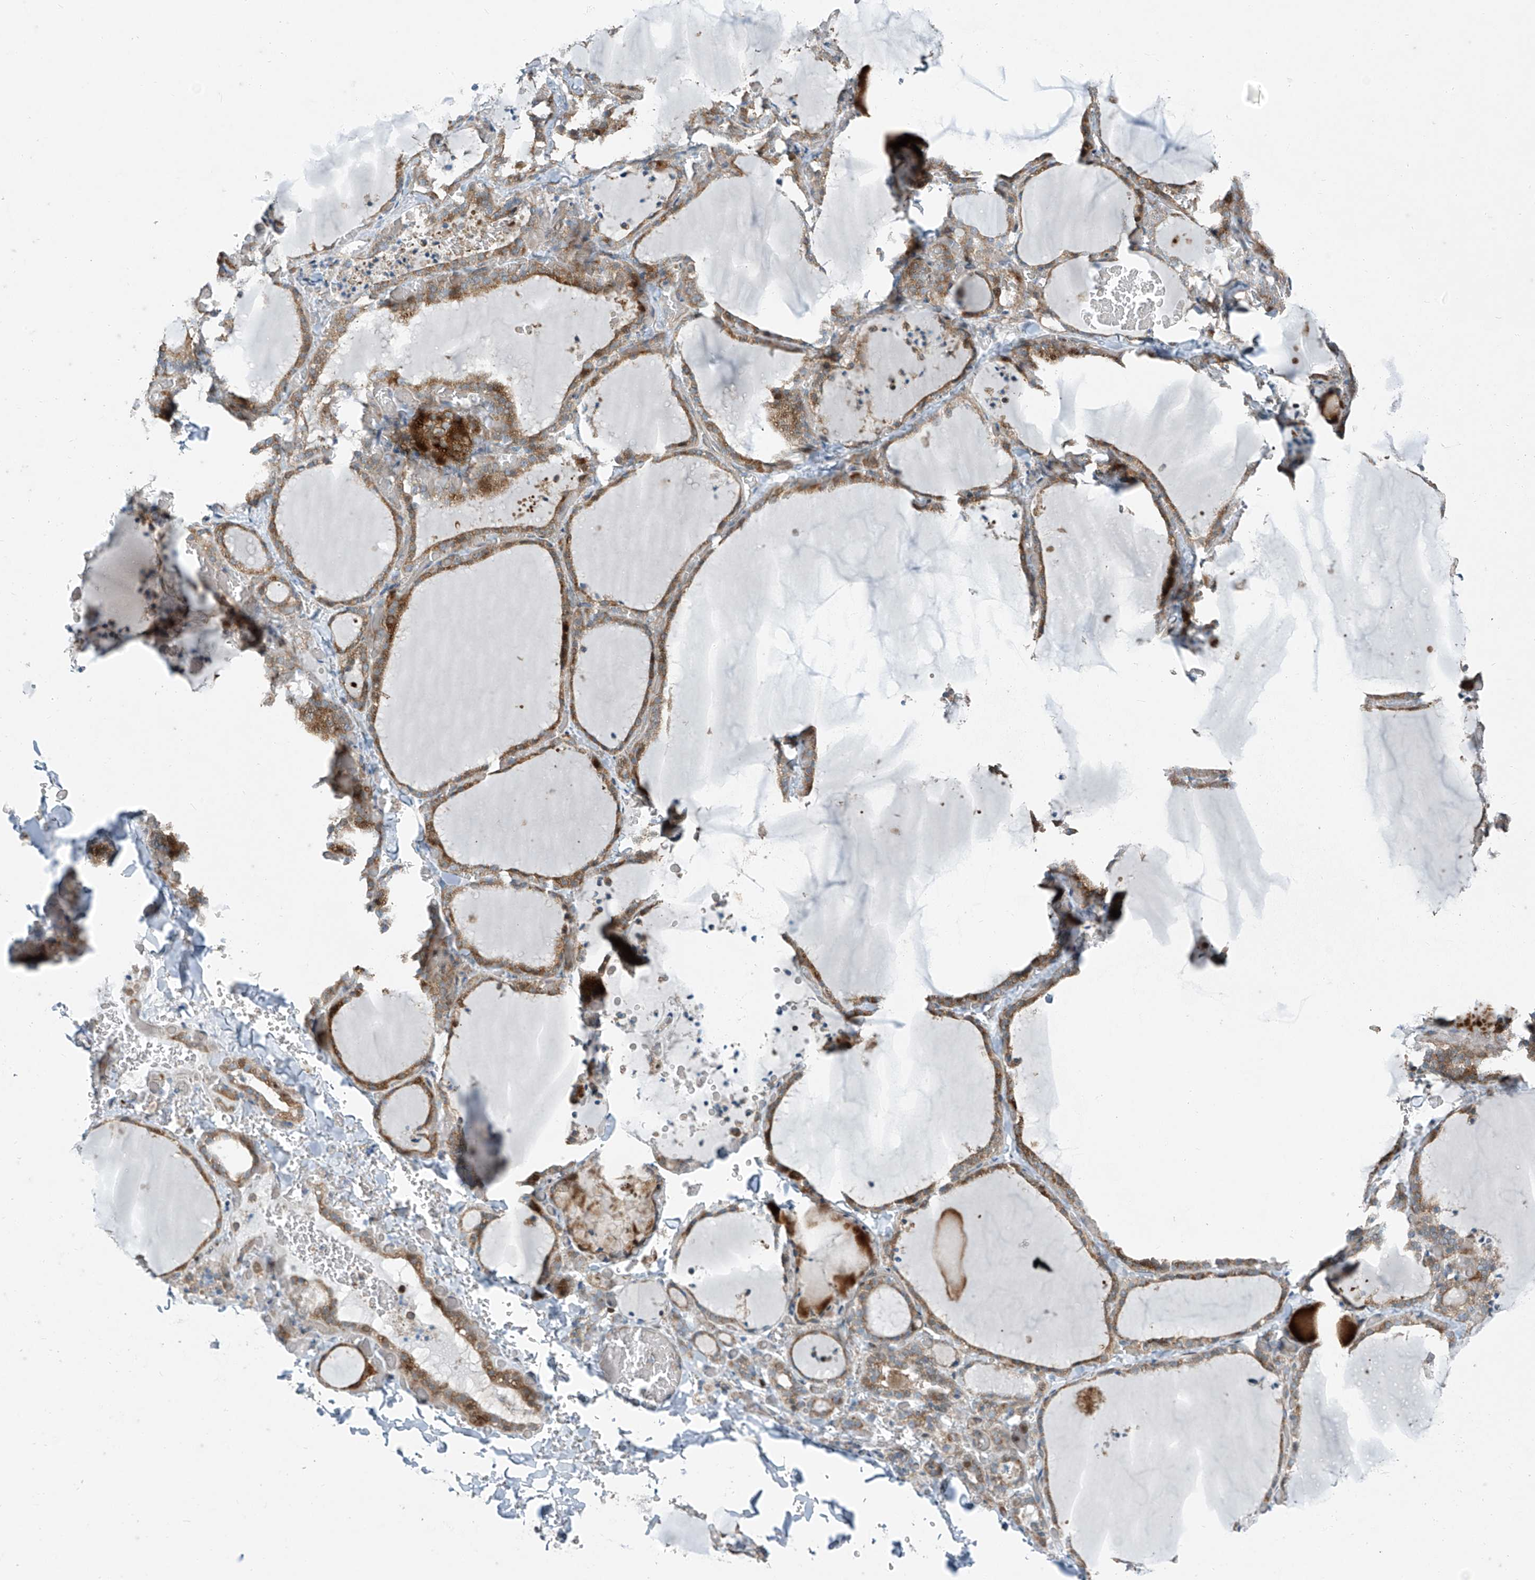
{"staining": {"intensity": "moderate", "quantity": "25%-75%", "location": "cytoplasmic/membranous"}, "tissue": "thyroid gland", "cell_type": "Glandular cells", "image_type": "normal", "snomed": [{"axis": "morphology", "description": "Normal tissue, NOS"}, {"axis": "topography", "description": "Thyroid gland"}], "caption": "Protein expression analysis of benign human thyroid gland reveals moderate cytoplasmic/membranous staining in approximately 25%-75% of glandular cells. The protein is stained brown, and the nuclei are stained in blue (DAB (3,3'-diaminobenzidine) IHC with brightfield microscopy, high magnification).", "gene": "PPCS", "patient": {"sex": "female", "age": 22}}